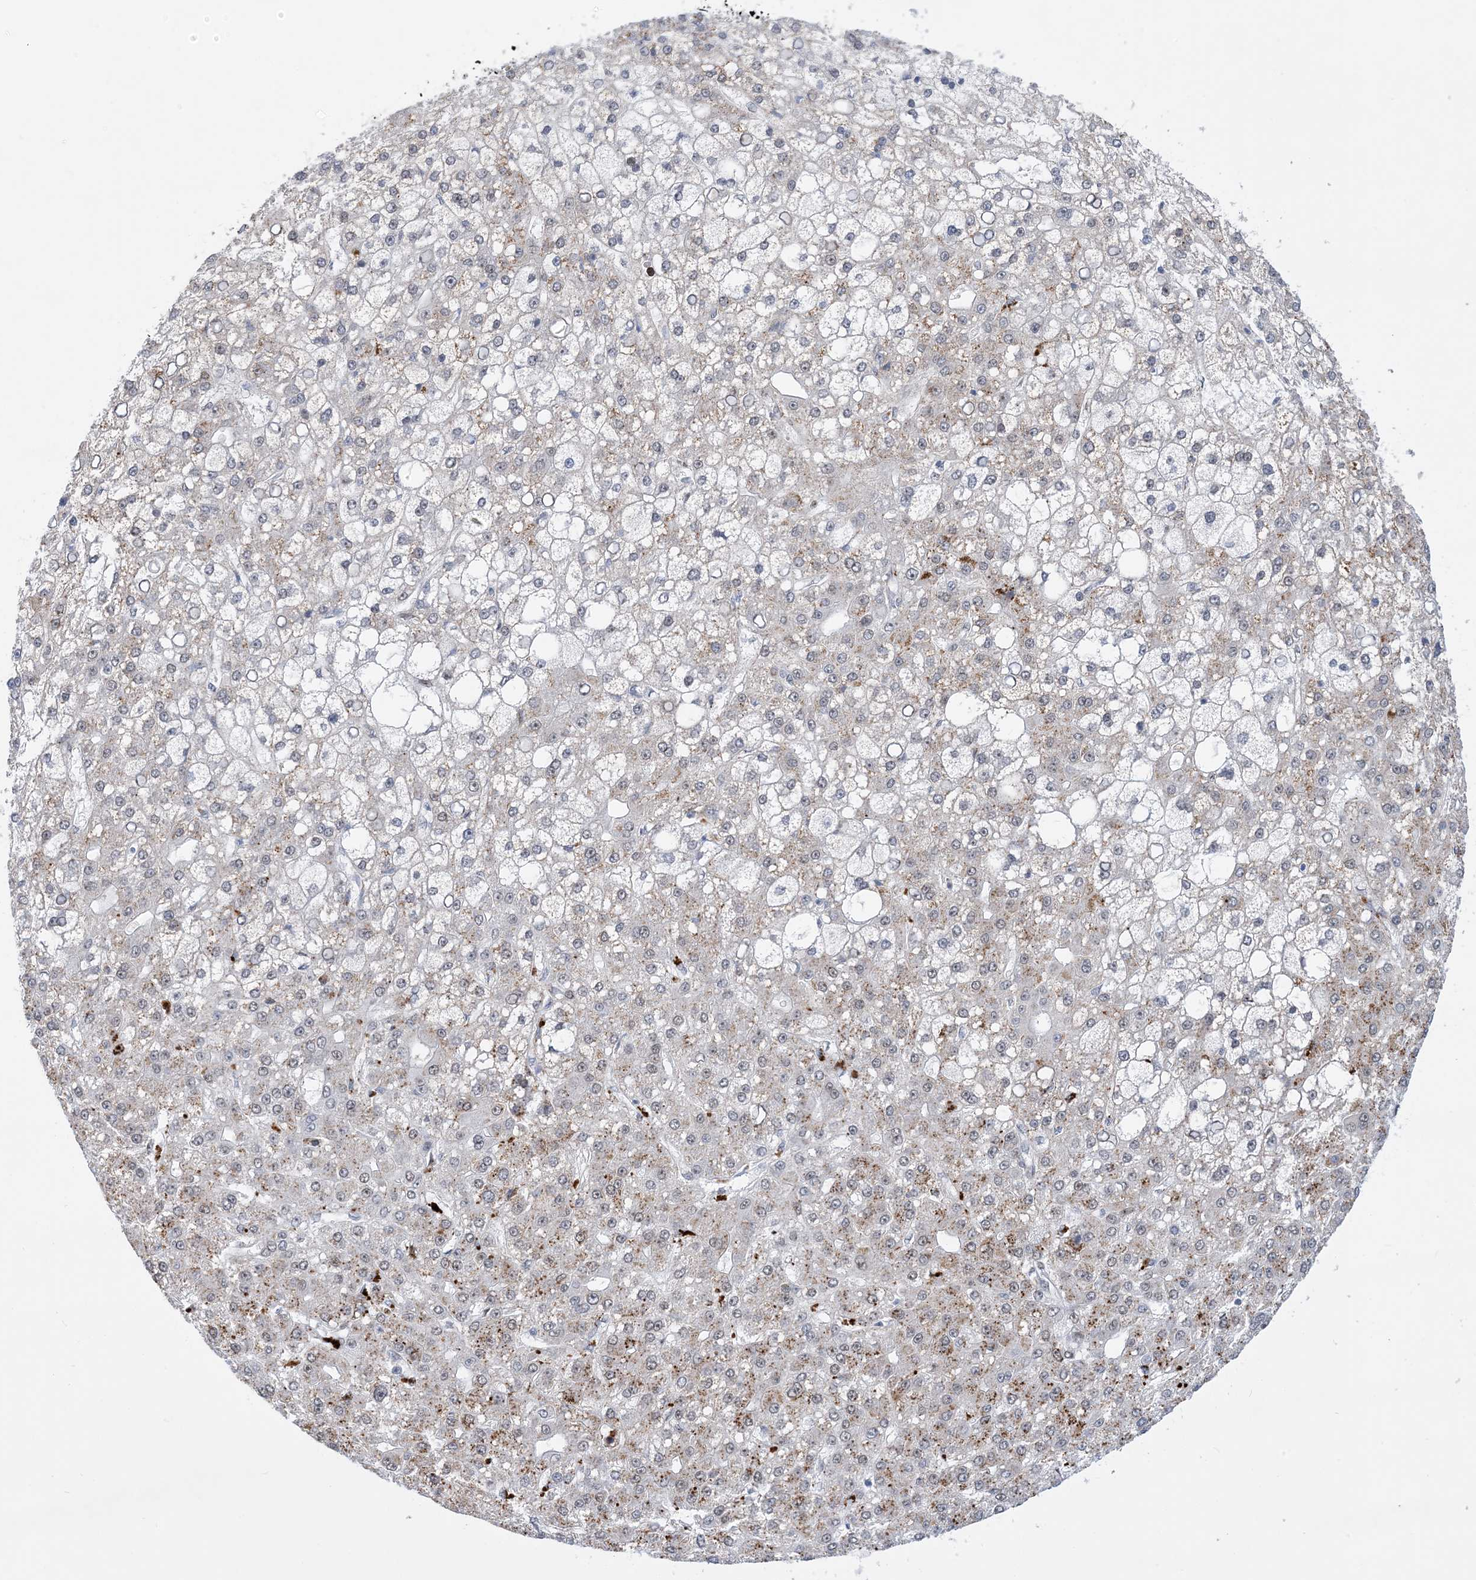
{"staining": {"intensity": "moderate", "quantity": "<25%", "location": "cytoplasmic/membranous"}, "tissue": "liver cancer", "cell_type": "Tumor cells", "image_type": "cancer", "snomed": [{"axis": "morphology", "description": "Carcinoma, Hepatocellular, NOS"}, {"axis": "topography", "description": "Liver"}], "caption": "Protein analysis of hepatocellular carcinoma (liver) tissue exhibits moderate cytoplasmic/membranous positivity in about <25% of tumor cells.", "gene": "TSPYL1", "patient": {"sex": "male", "age": 67}}